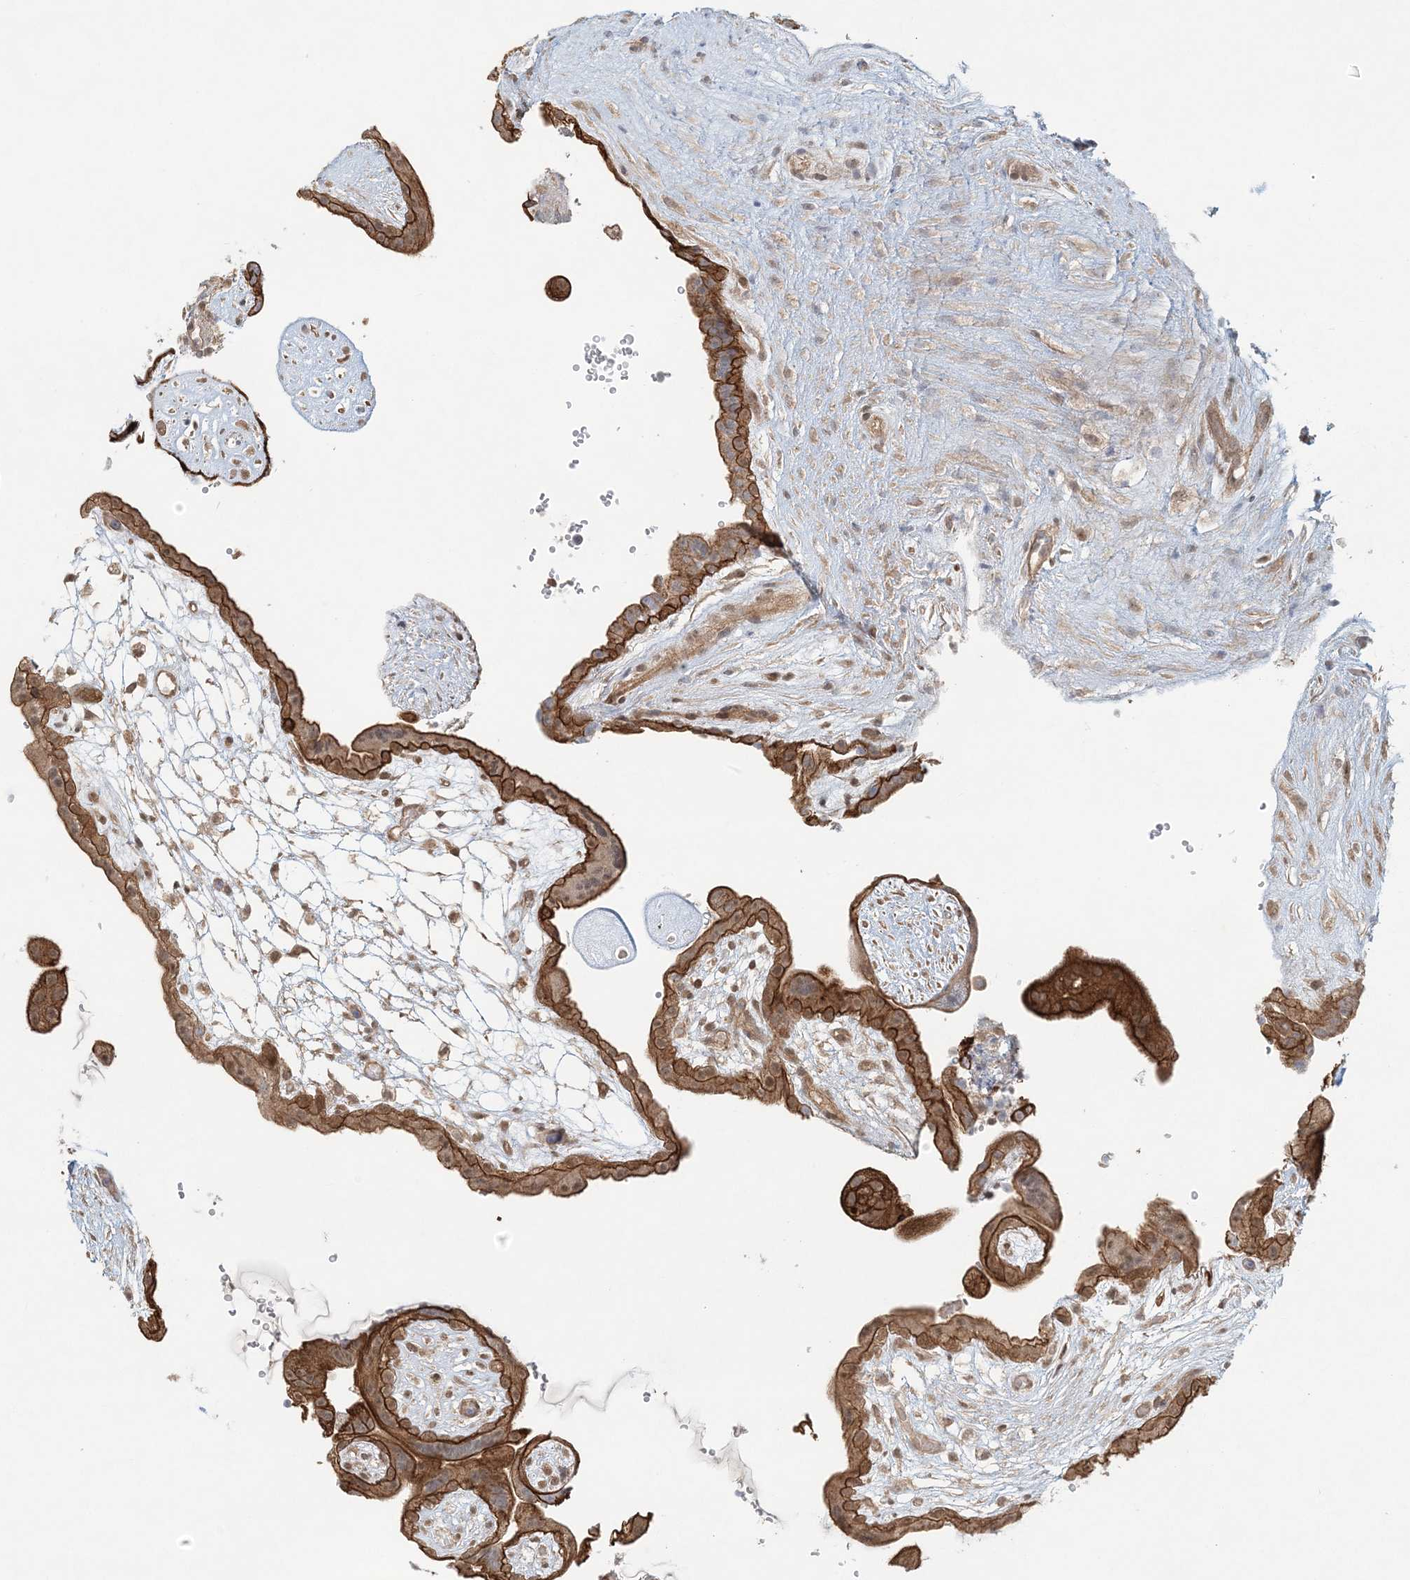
{"staining": {"intensity": "moderate", "quantity": ">75%", "location": "cytoplasmic/membranous,nuclear"}, "tissue": "placenta", "cell_type": "Decidual cells", "image_type": "normal", "snomed": [{"axis": "morphology", "description": "Normal tissue, NOS"}, {"axis": "topography", "description": "Placenta"}], "caption": "A brown stain labels moderate cytoplasmic/membranous,nuclear positivity of a protein in decidual cells of unremarkable placenta.", "gene": "KIAA0232", "patient": {"sex": "female", "age": 18}}